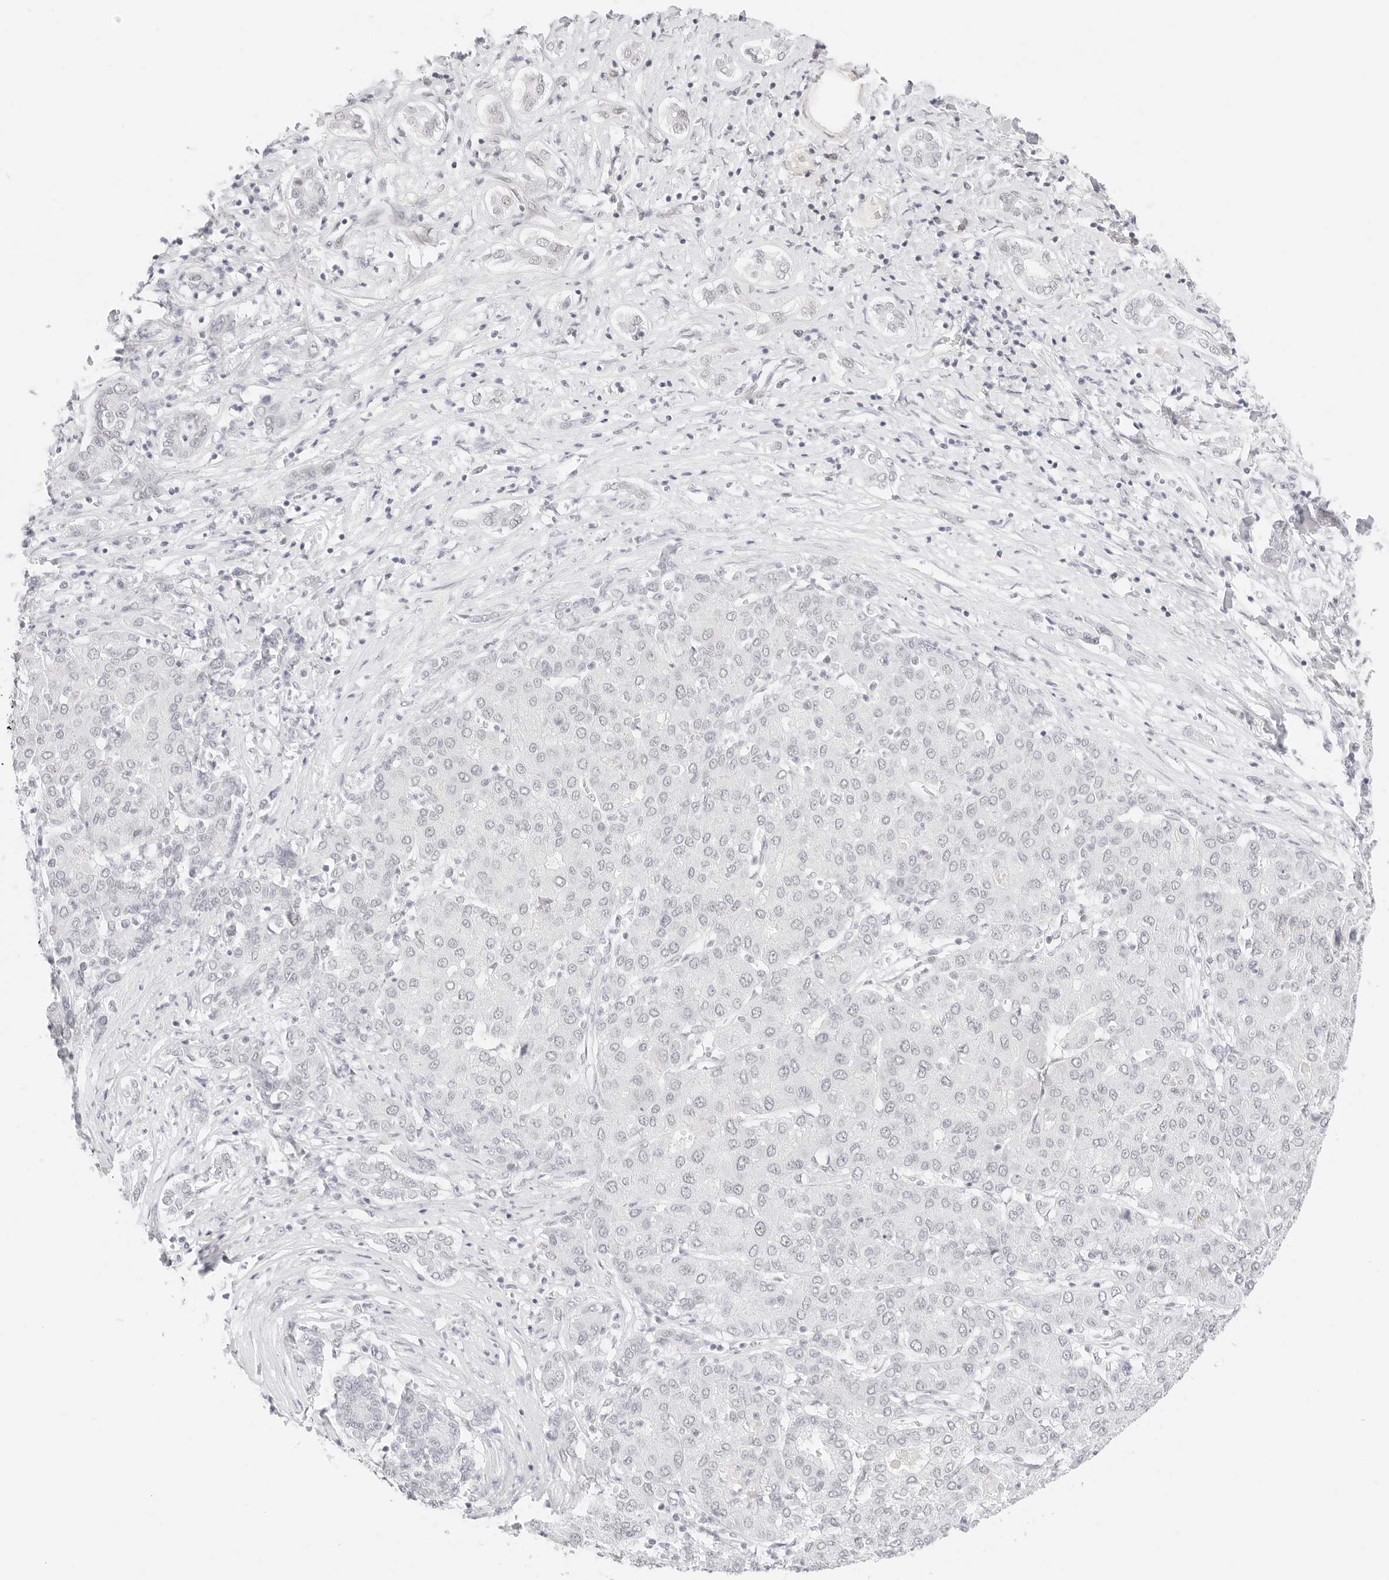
{"staining": {"intensity": "negative", "quantity": "none", "location": "none"}, "tissue": "liver cancer", "cell_type": "Tumor cells", "image_type": "cancer", "snomed": [{"axis": "morphology", "description": "Carcinoma, Hepatocellular, NOS"}, {"axis": "topography", "description": "Liver"}], "caption": "Immunohistochemical staining of liver cancer (hepatocellular carcinoma) reveals no significant positivity in tumor cells.", "gene": "ITGA6", "patient": {"sex": "male", "age": 65}}